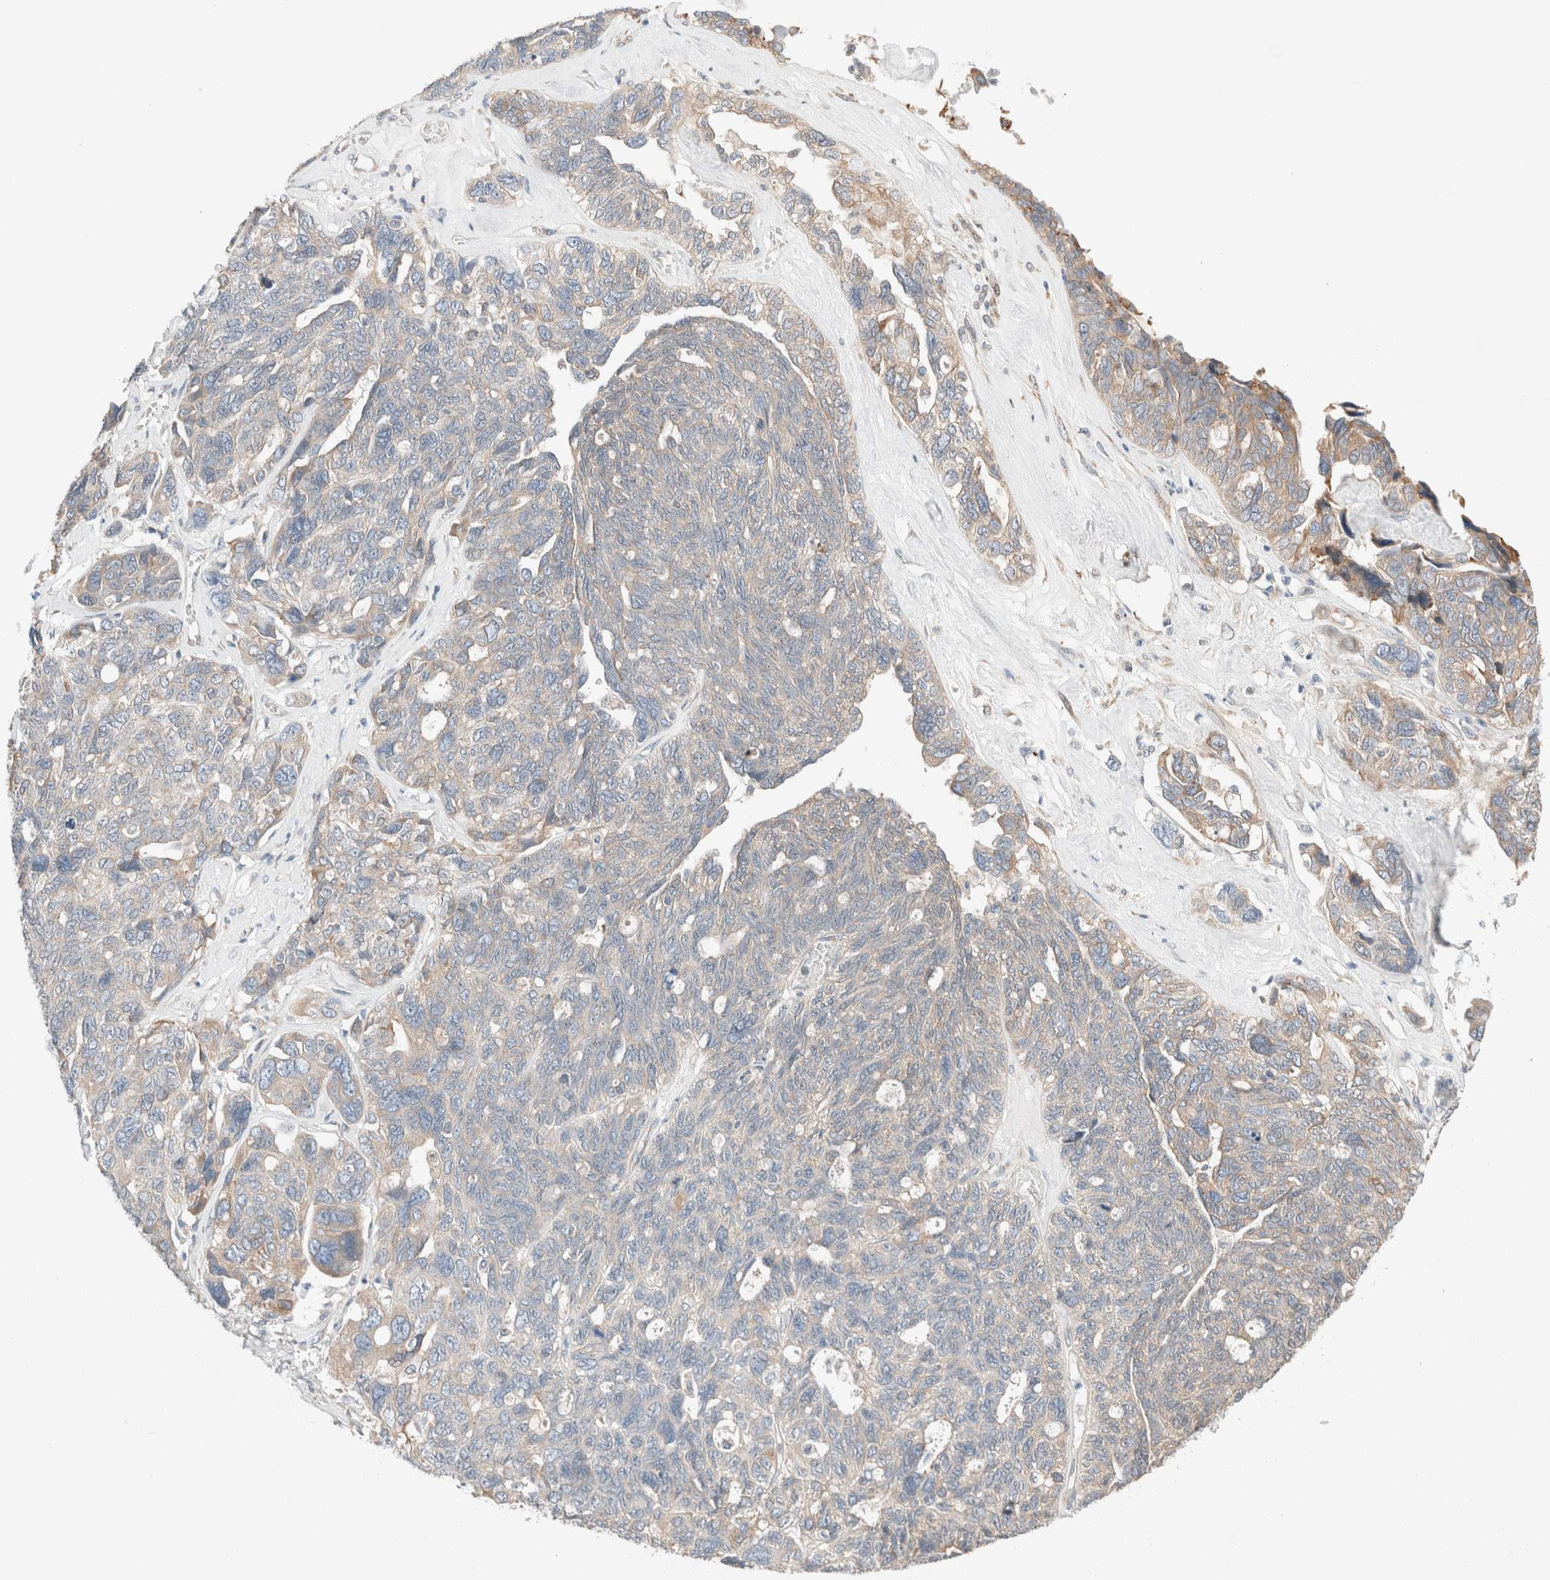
{"staining": {"intensity": "moderate", "quantity": "<25%", "location": "cytoplasmic/membranous"}, "tissue": "ovarian cancer", "cell_type": "Tumor cells", "image_type": "cancer", "snomed": [{"axis": "morphology", "description": "Cystadenocarcinoma, serous, NOS"}, {"axis": "topography", "description": "Ovary"}], "caption": "Immunohistochemistry (IHC) histopathology image of human serous cystadenocarcinoma (ovarian) stained for a protein (brown), which reveals low levels of moderate cytoplasmic/membranous positivity in about <25% of tumor cells.", "gene": "PCM1", "patient": {"sex": "female", "age": 79}}